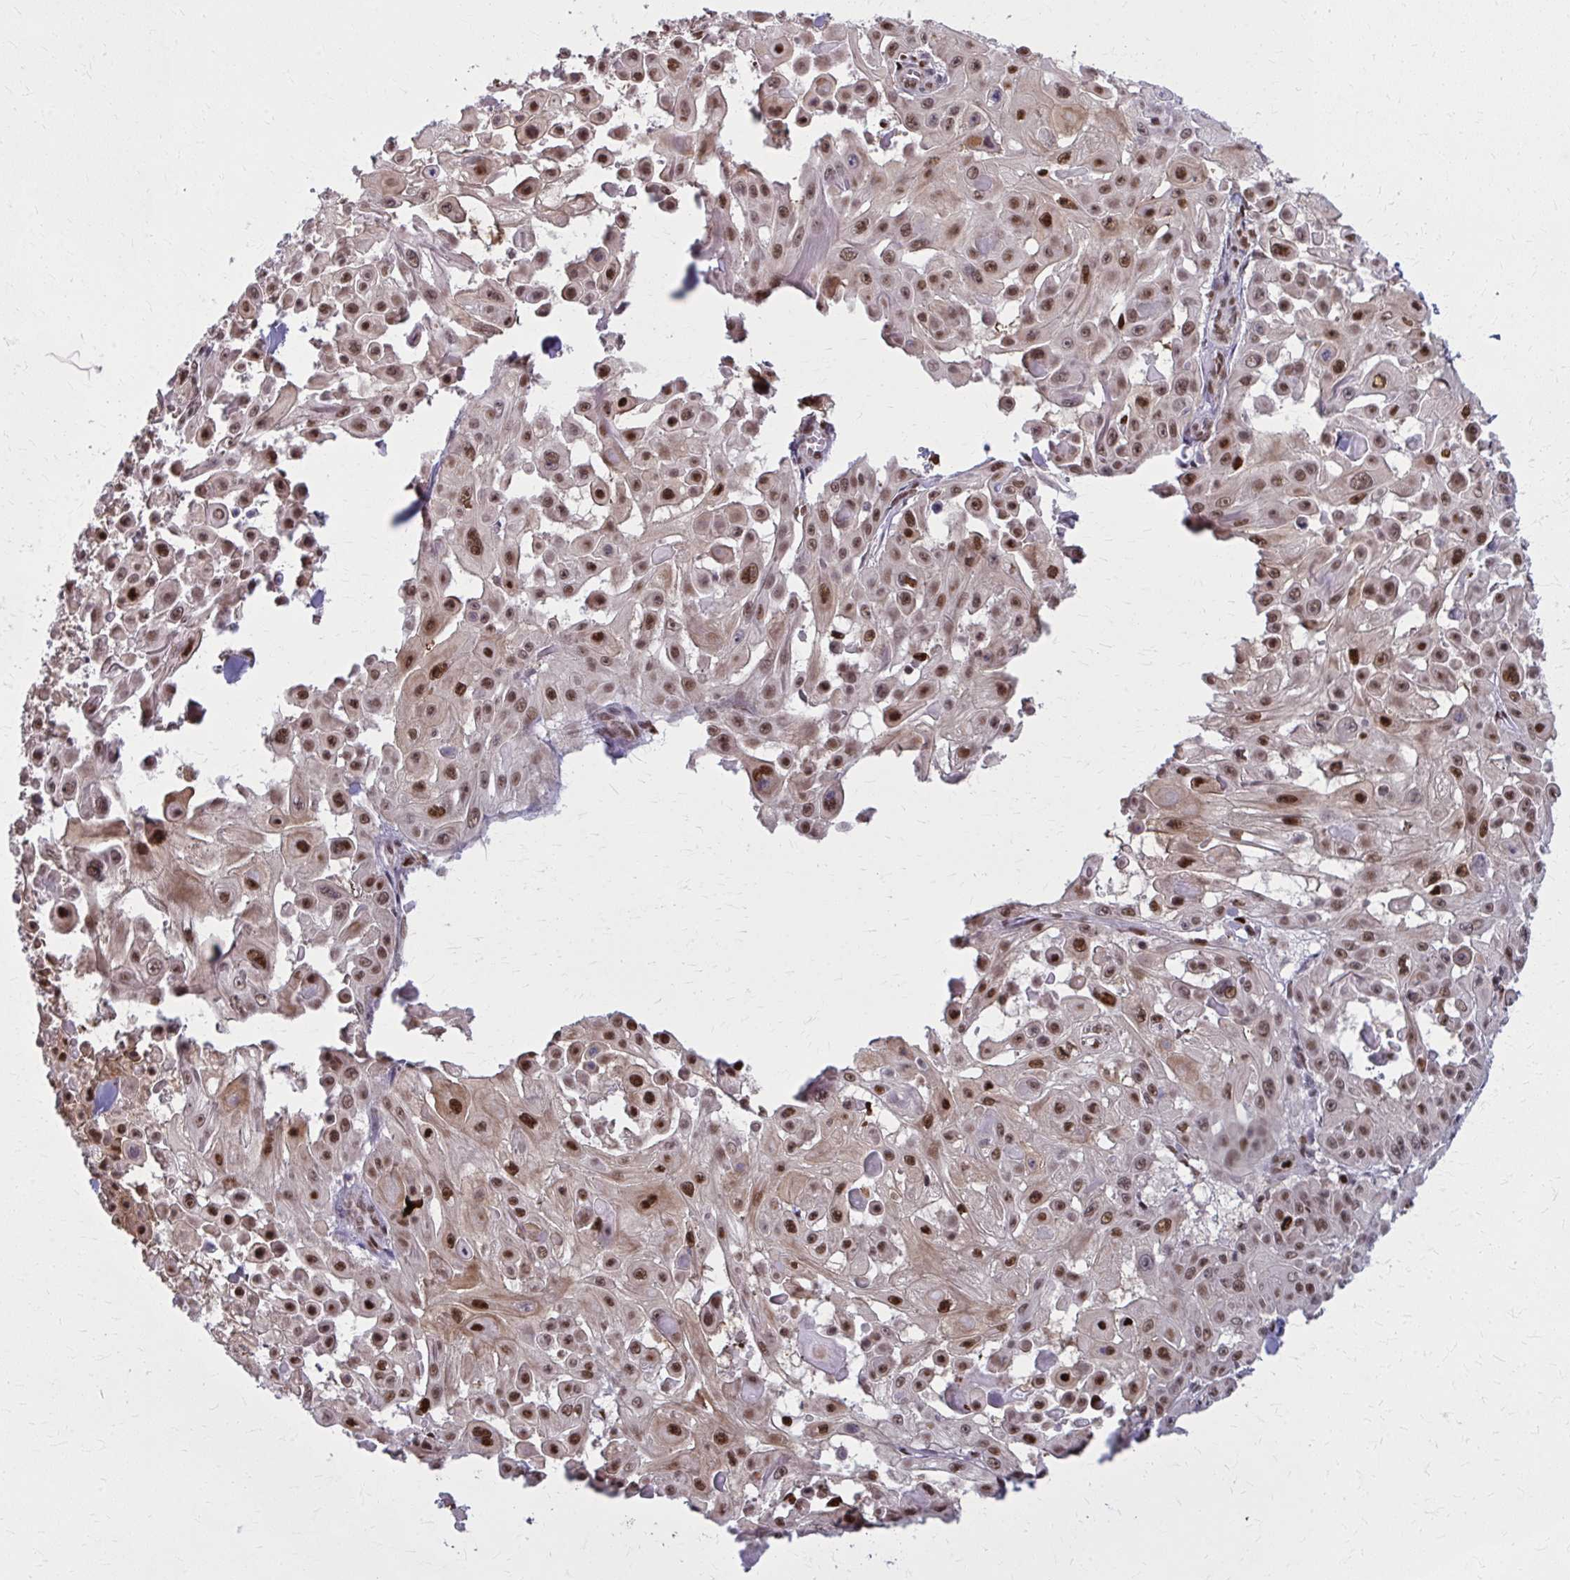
{"staining": {"intensity": "moderate", "quantity": ">75%", "location": "cytoplasmic/membranous,nuclear"}, "tissue": "skin cancer", "cell_type": "Tumor cells", "image_type": "cancer", "snomed": [{"axis": "morphology", "description": "Squamous cell carcinoma, NOS"}, {"axis": "topography", "description": "Skin"}], "caption": "The immunohistochemical stain shows moderate cytoplasmic/membranous and nuclear staining in tumor cells of skin squamous cell carcinoma tissue. (Stains: DAB in brown, nuclei in blue, Microscopy: brightfield microscopy at high magnification).", "gene": "ZNF559", "patient": {"sex": "male", "age": 91}}